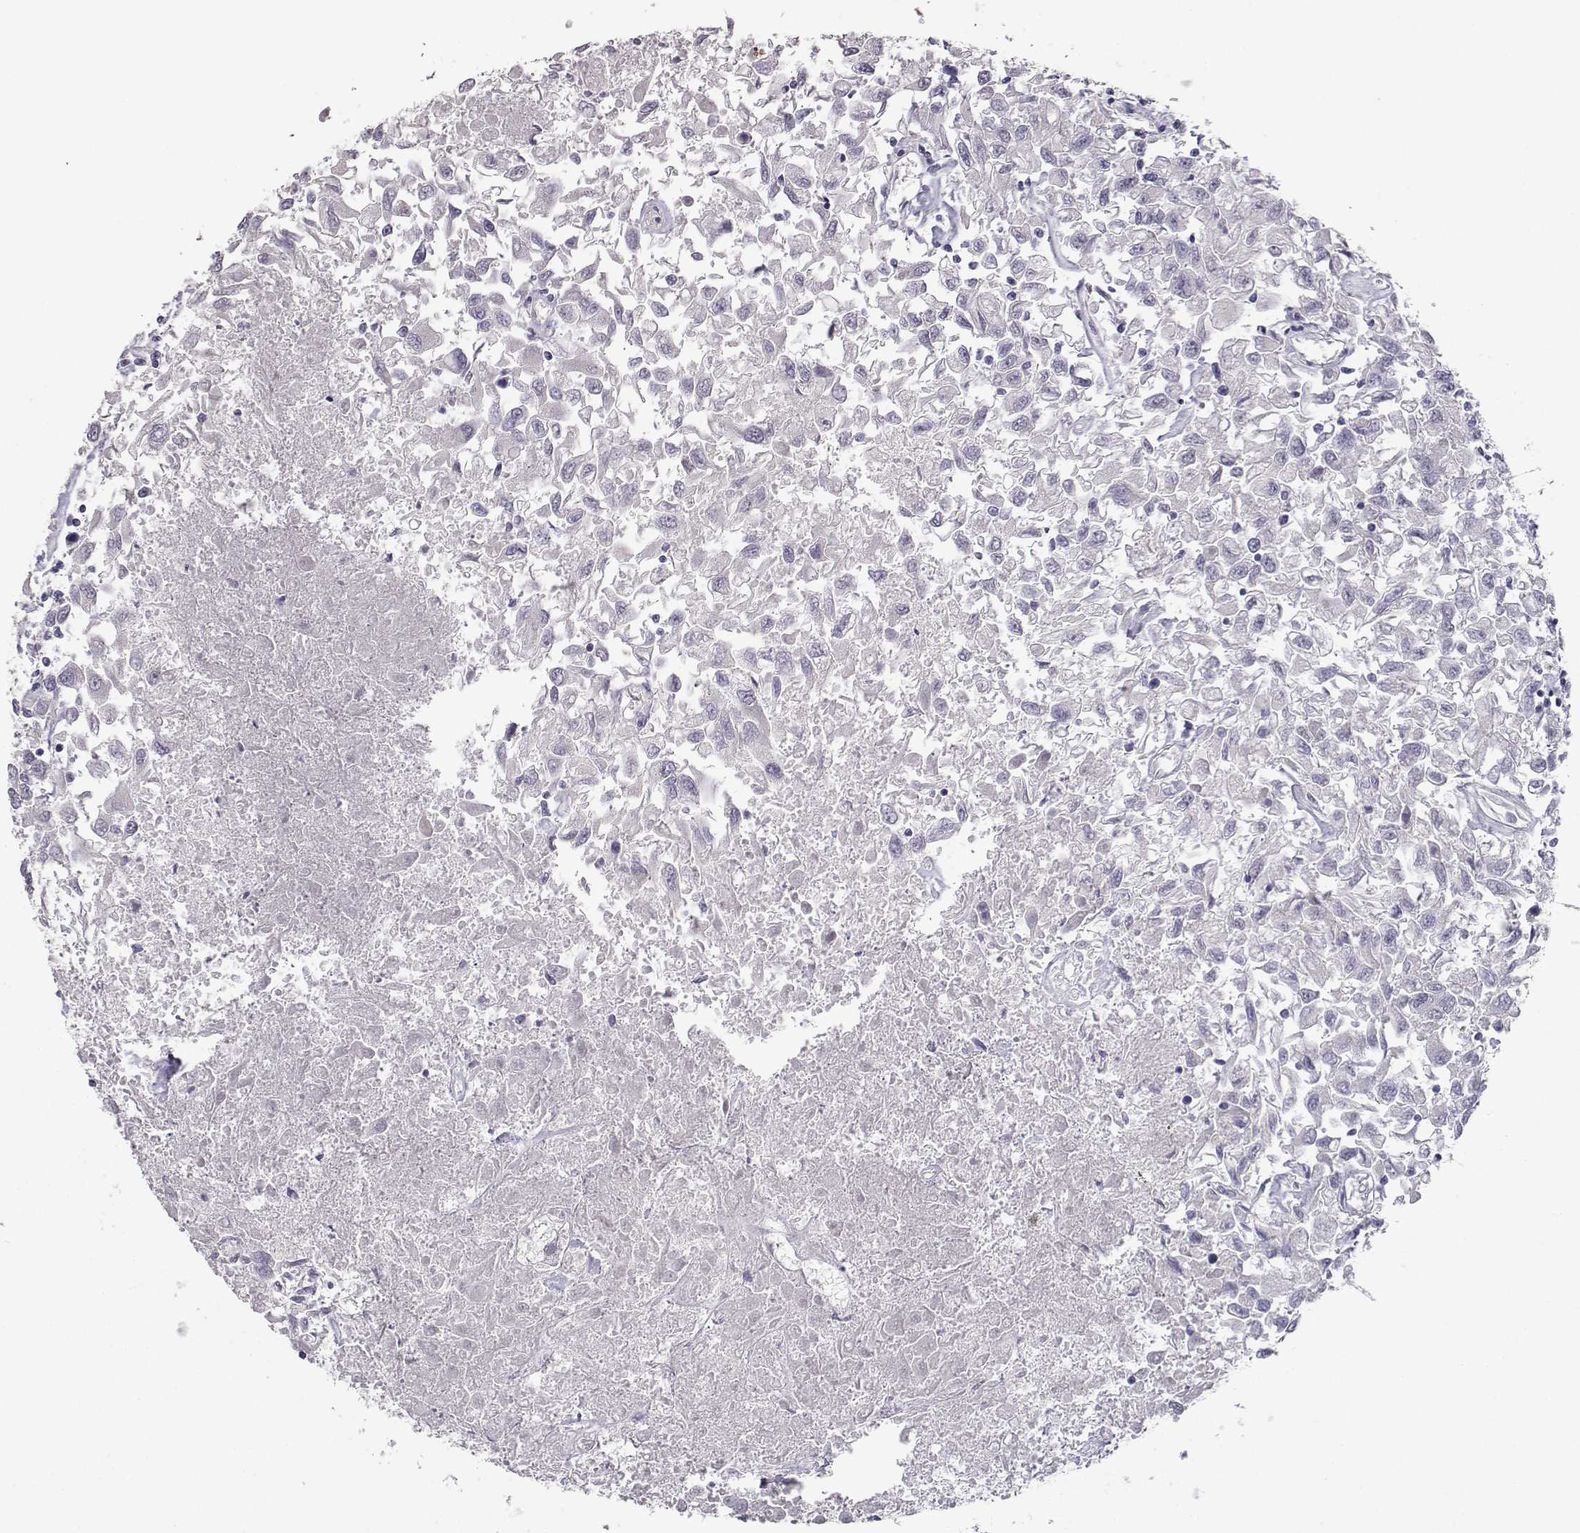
{"staining": {"intensity": "negative", "quantity": "none", "location": "none"}, "tissue": "renal cancer", "cell_type": "Tumor cells", "image_type": "cancer", "snomed": [{"axis": "morphology", "description": "Adenocarcinoma, NOS"}, {"axis": "topography", "description": "Kidney"}], "caption": "Immunohistochemistry photomicrograph of neoplastic tissue: human renal adenocarcinoma stained with DAB reveals no significant protein staining in tumor cells. (DAB (3,3'-diaminobenzidine) immunohistochemistry (IHC) with hematoxylin counter stain).", "gene": "LIN28A", "patient": {"sex": "female", "age": 76}}